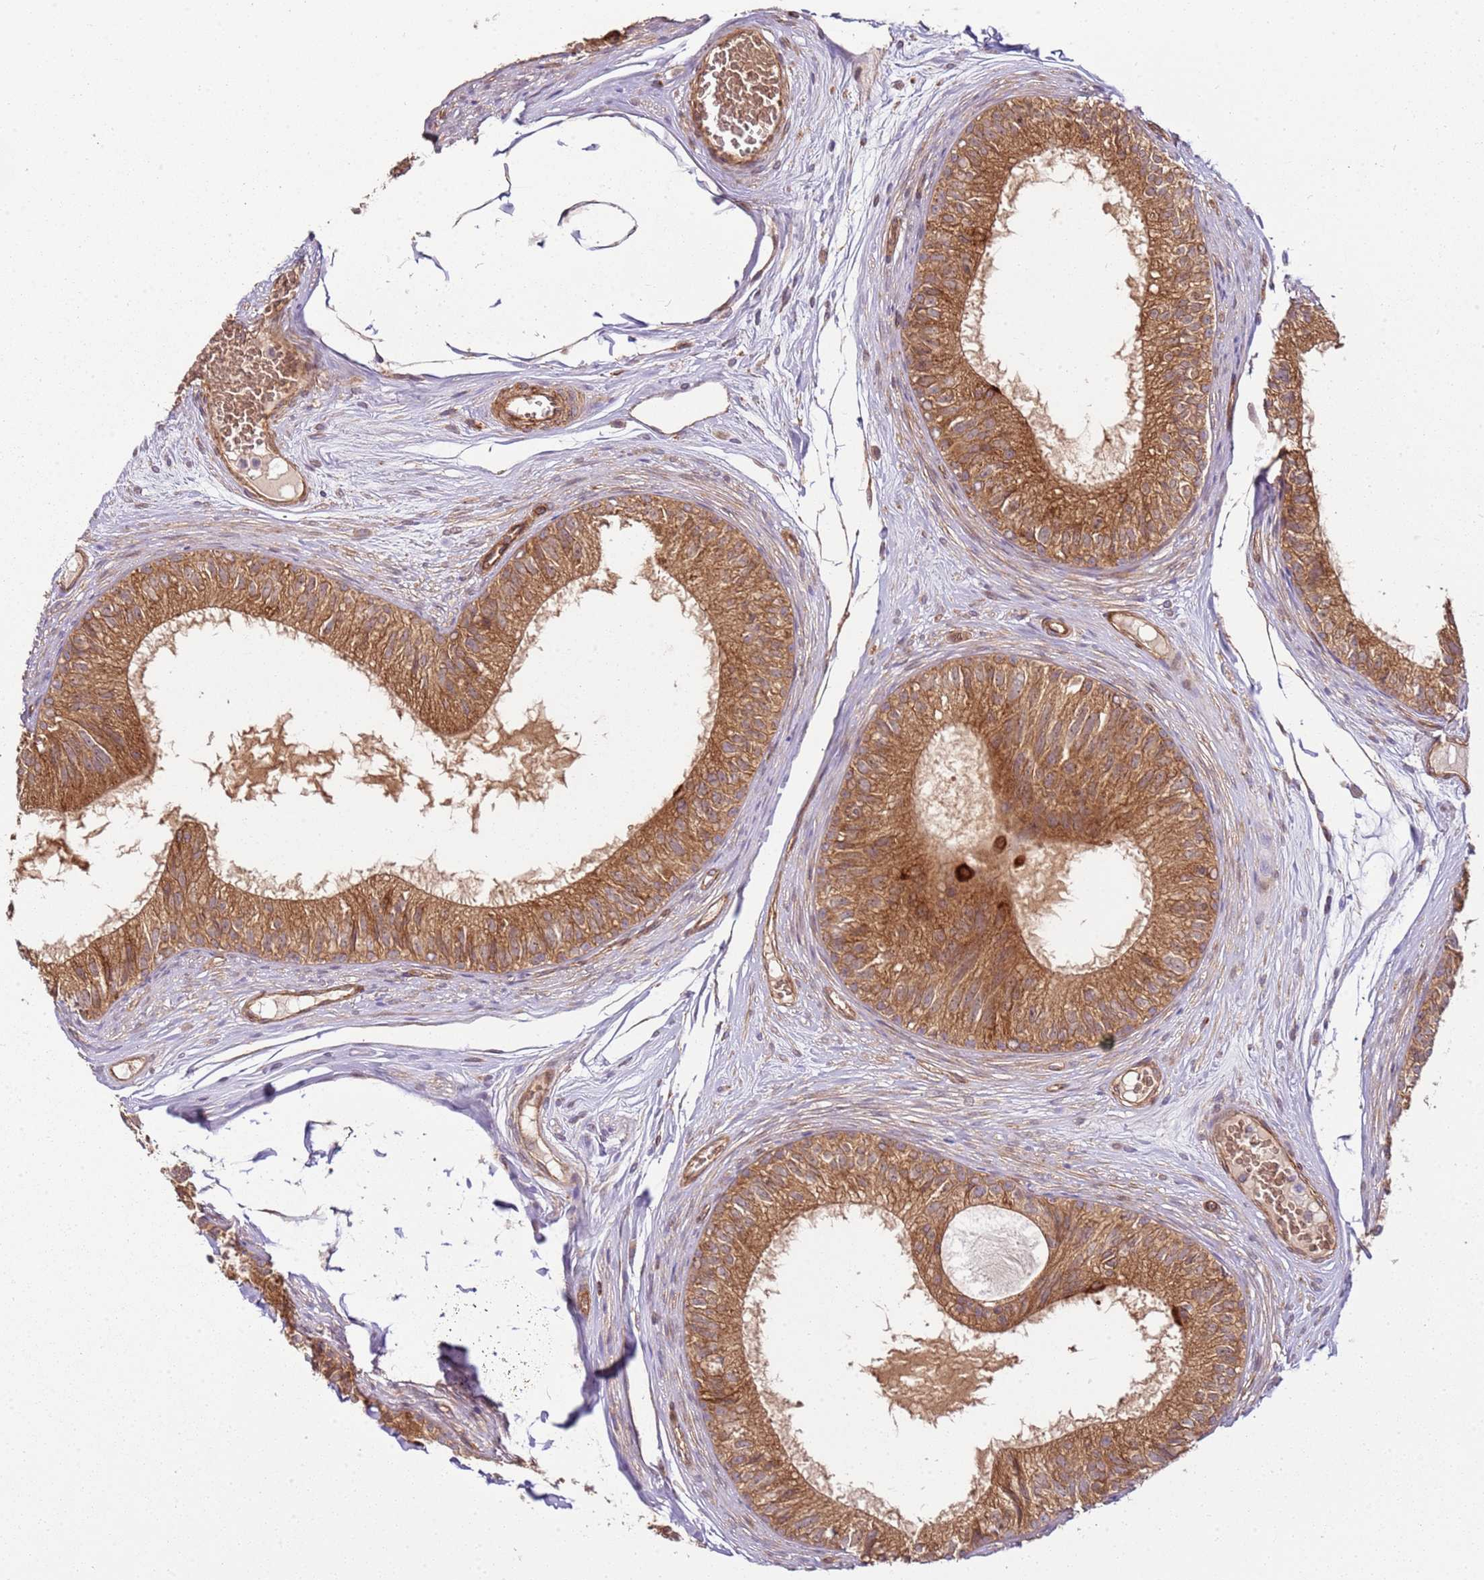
{"staining": {"intensity": "strong", "quantity": ">75%", "location": "cytoplasmic/membranous"}, "tissue": "epididymis", "cell_type": "Glandular cells", "image_type": "normal", "snomed": [{"axis": "morphology", "description": "Normal tissue, NOS"}, {"axis": "morphology", "description": "Seminoma in situ"}, {"axis": "topography", "description": "Testis"}, {"axis": "topography", "description": "Epididymis"}], "caption": "Immunohistochemistry (DAB (3,3'-diaminobenzidine)) staining of unremarkable epididymis exhibits strong cytoplasmic/membranous protein positivity in about >75% of glandular cells.", "gene": "TM2D2", "patient": {"sex": "male", "age": 28}}